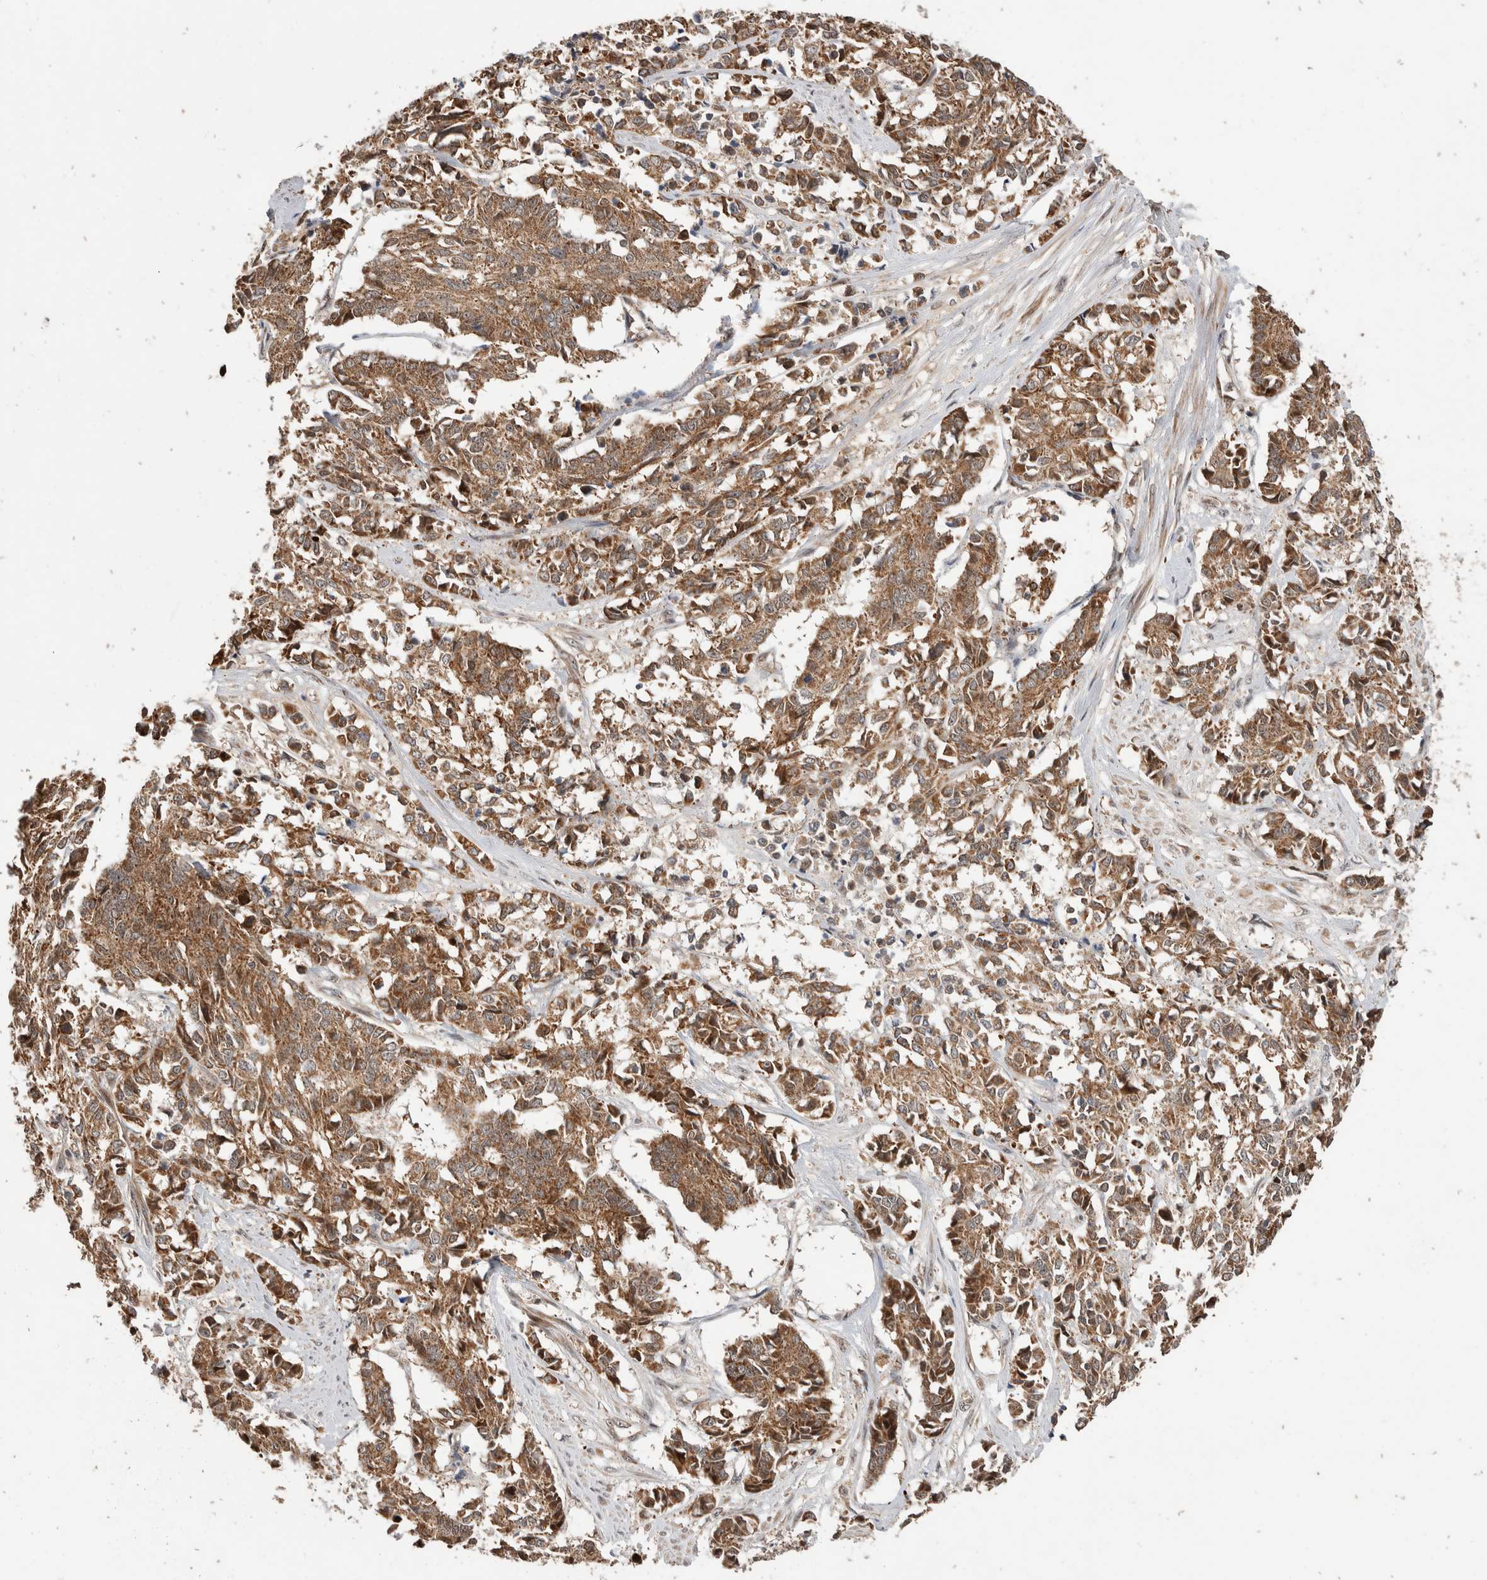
{"staining": {"intensity": "moderate", "quantity": ">75%", "location": "cytoplasmic/membranous"}, "tissue": "cervical cancer", "cell_type": "Tumor cells", "image_type": "cancer", "snomed": [{"axis": "morphology", "description": "Squamous cell carcinoma, NOS"}, {"axis": "topography", "description": "Cervix"}], "caption": "IHC photomicrograph of neoplastic tissue: human cervical squamous cell carcinoma stained using IHC reveals medium levels of moderate protein expression localized specifically in the cytoplasmic/membranous of tumor cells, appearing as a cytoplasmic/membranous brown color.", "gene": "ABHD11", "patient": {"sex": "female", "age": 35}}